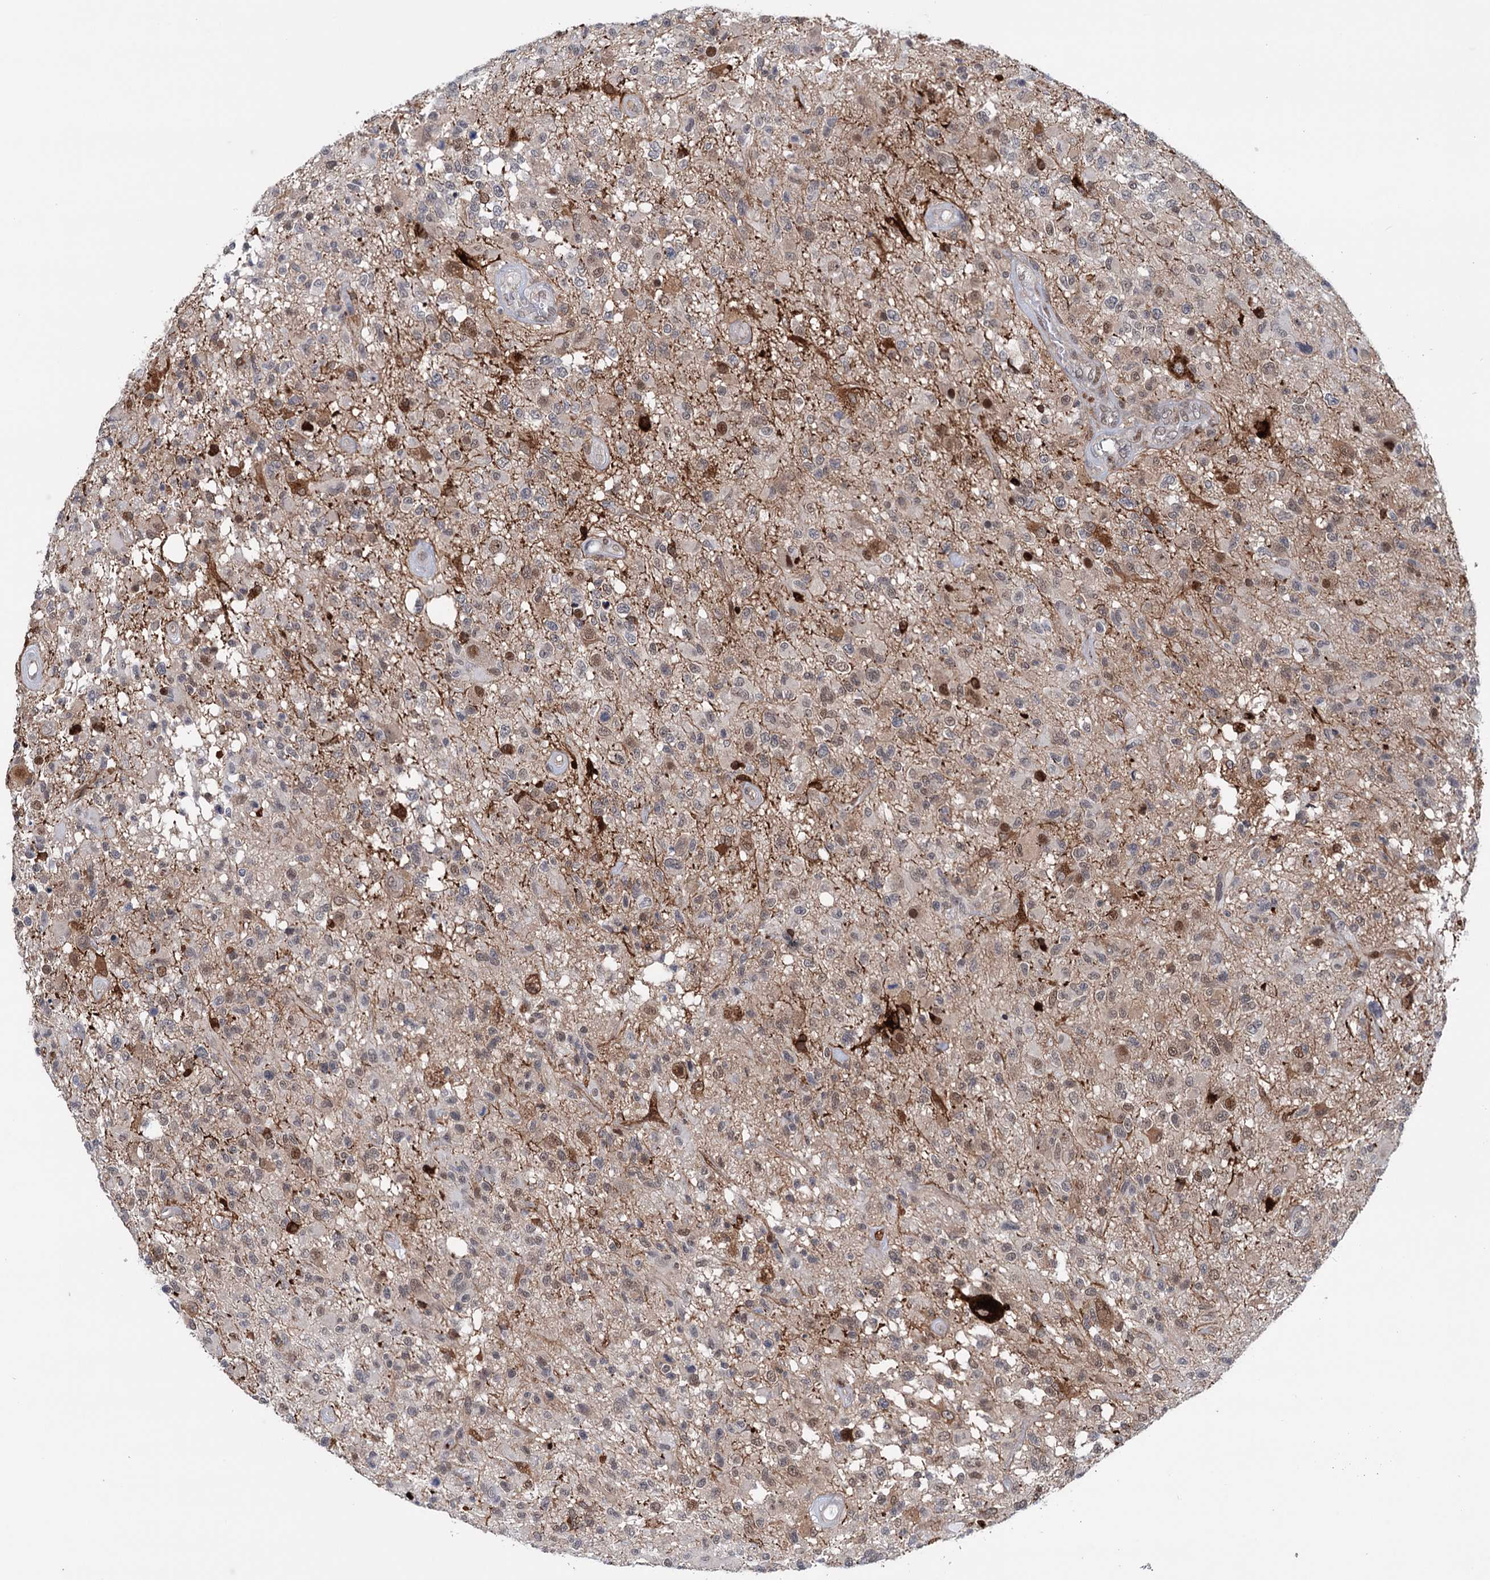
{"staining": {"intensity": "weak", "quantity": "<25%", "location": "nuclear"}, "tissue": "glioma", "cell_type": "Tumor cells", "image_type": "cancer", "snomed": [{"axis": "morphology", "description": "Glioma, malignant, High grade"}, {"axis": "morphology", "description": "Glioblastoma, NOS"}, {"axis": "topography", "description": "Brain"}], "caption": "Human glioma stained for a protein using IHC exhibits no expression in tumor cells.", "gene": "FAM53A", "patient": {"sex": "male", "age": 60}}